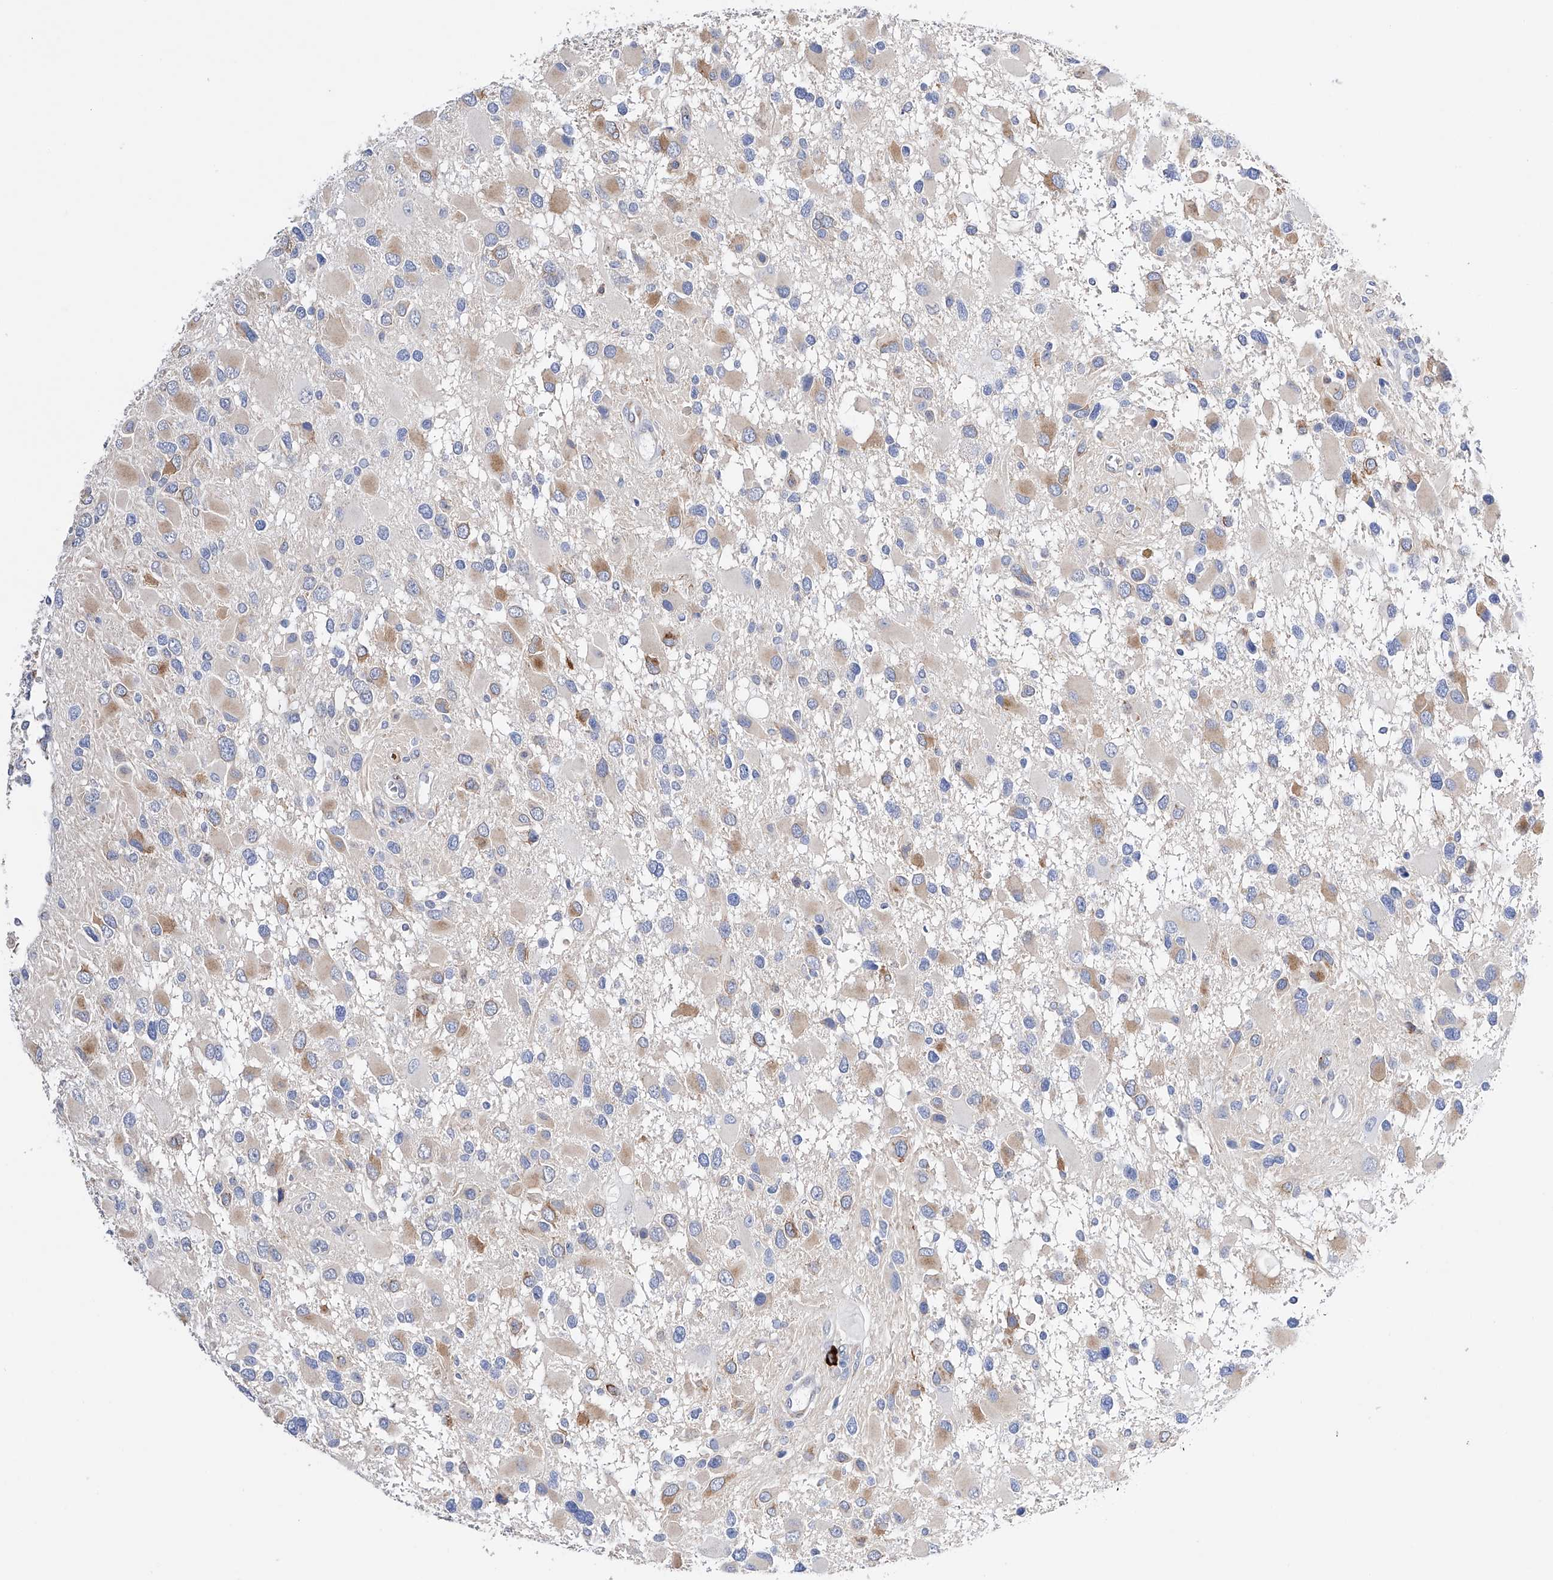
{"staining": {"intensity": "moderate", "quantity": "<25%", "location": "cytoplasmic/membranous"}, "tissue": "glioma", "cell_type": "Tumor cells", "image_type": "cancer", "snomed": [{"axis": "morphology", "description": "Glioma, malignant, High grade"}, {"axis": "topography", "description": "Brain"}], "caption": "Human malignant glioma (high-grade) stained with a brown dye demonstrates moderate cytoplasmic/membranous positive staining in approximately <25% of tumor cells.", "gene": "PDIA5", "patient": {"sex": "male", "age": 53}}